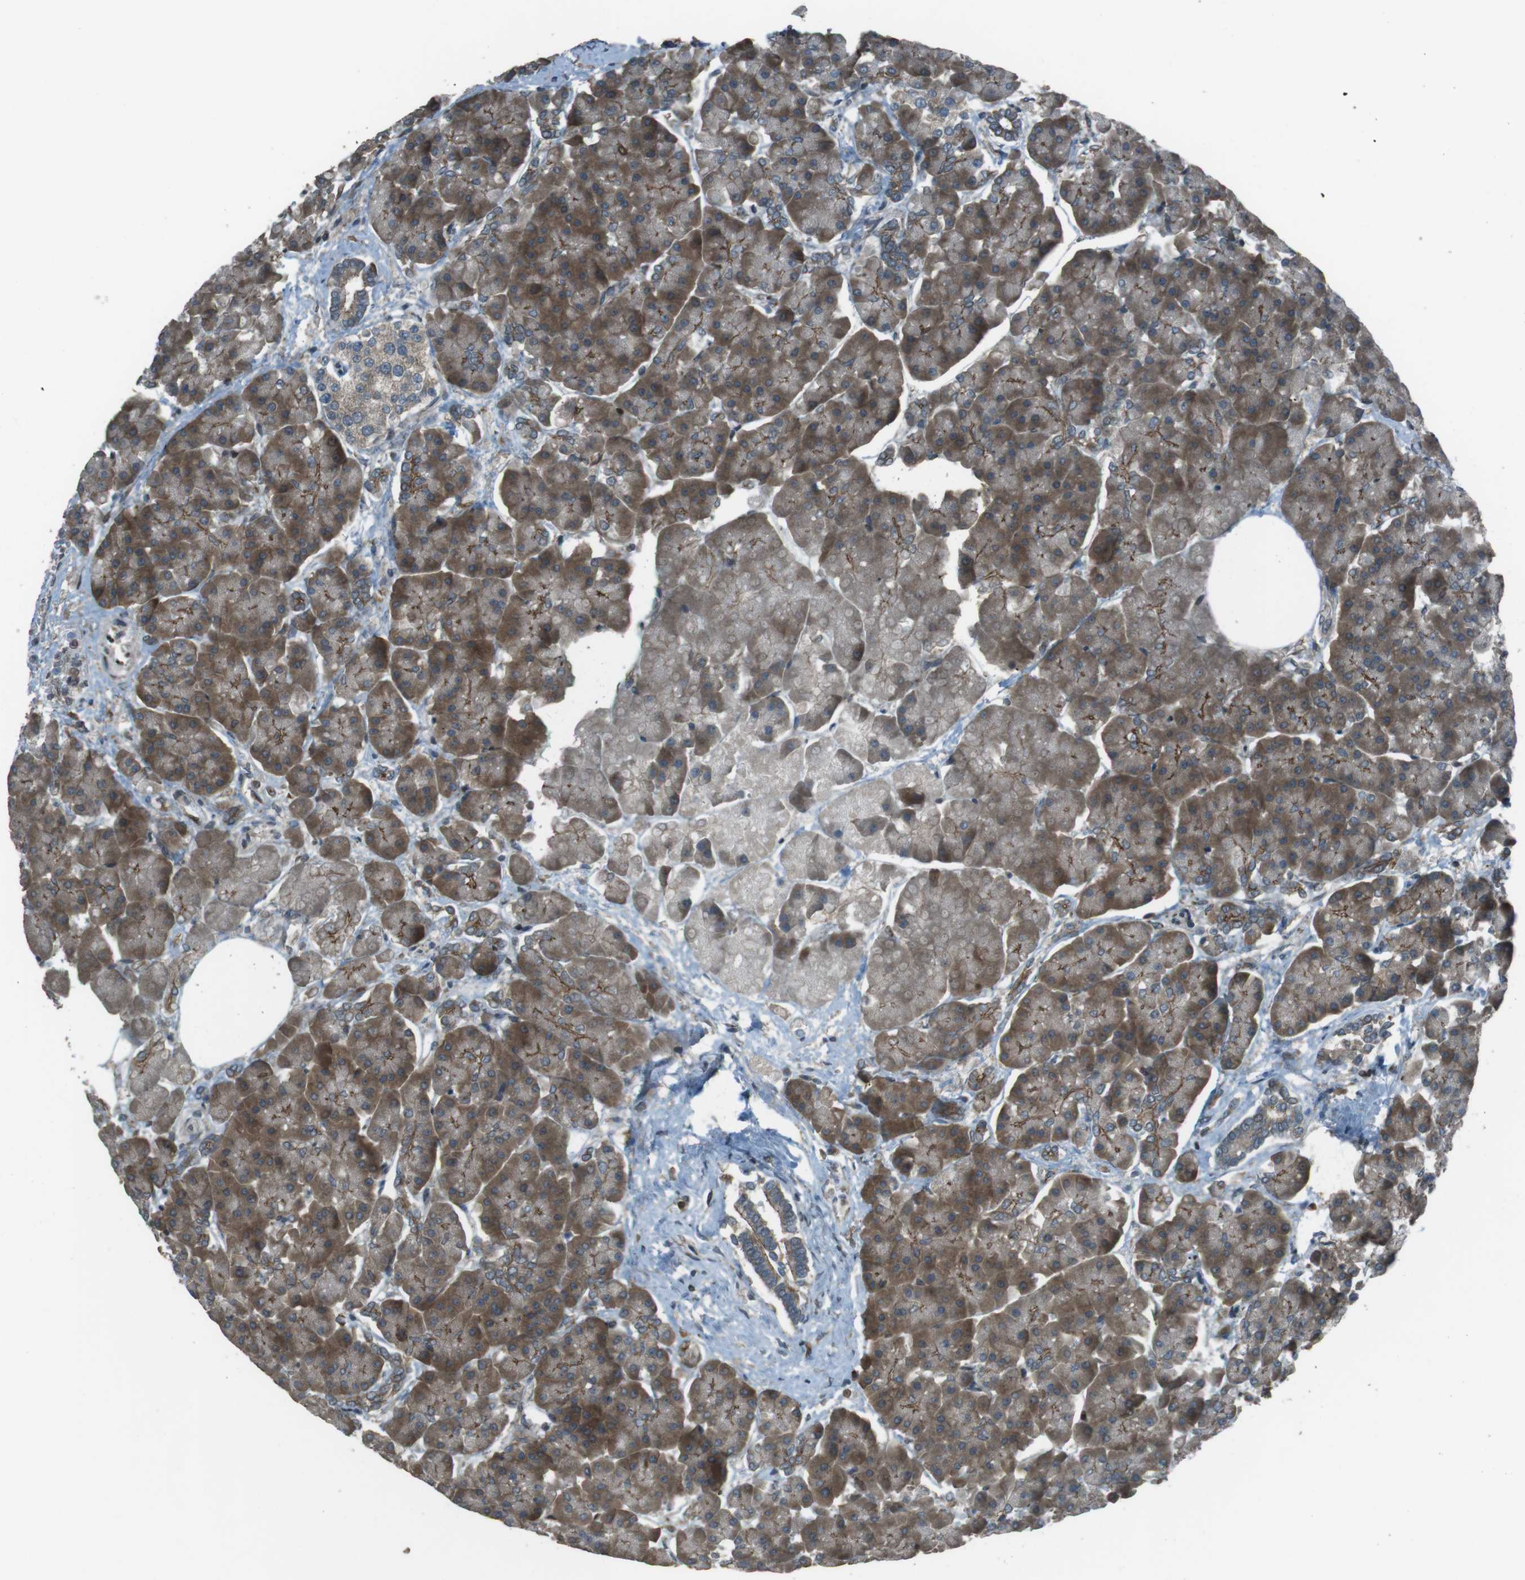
{"staining": {"intensity": "moderate", "quantity": ">75%", "location": "cytoplasmic/membranous"}, "tissue": "pancreas", "cell_type": "Exocrine glandular cells", "image_type": "normal", "snomed": [{"axis": "morphology", "description": "Normal tissue, NOS"}, {"axis": "topography", "description": "Pancreas"}], "caption": "Immunohistochemistry staining of unremarkable pancreas, which demonstrates medium levels of moderate cytoplasmic/membranous expression in about >75% of exocrine glandular cells indicating moderate cytoplasmic/membranous protein expression. The staining was performed using DAB (3,3'-diaminobenzidine) (brown) for protein detection and nuclei were counterstained in hematoxylin (blue).", "gene": "ZNF330", "patient": {"sex": "female", "age": 70}}